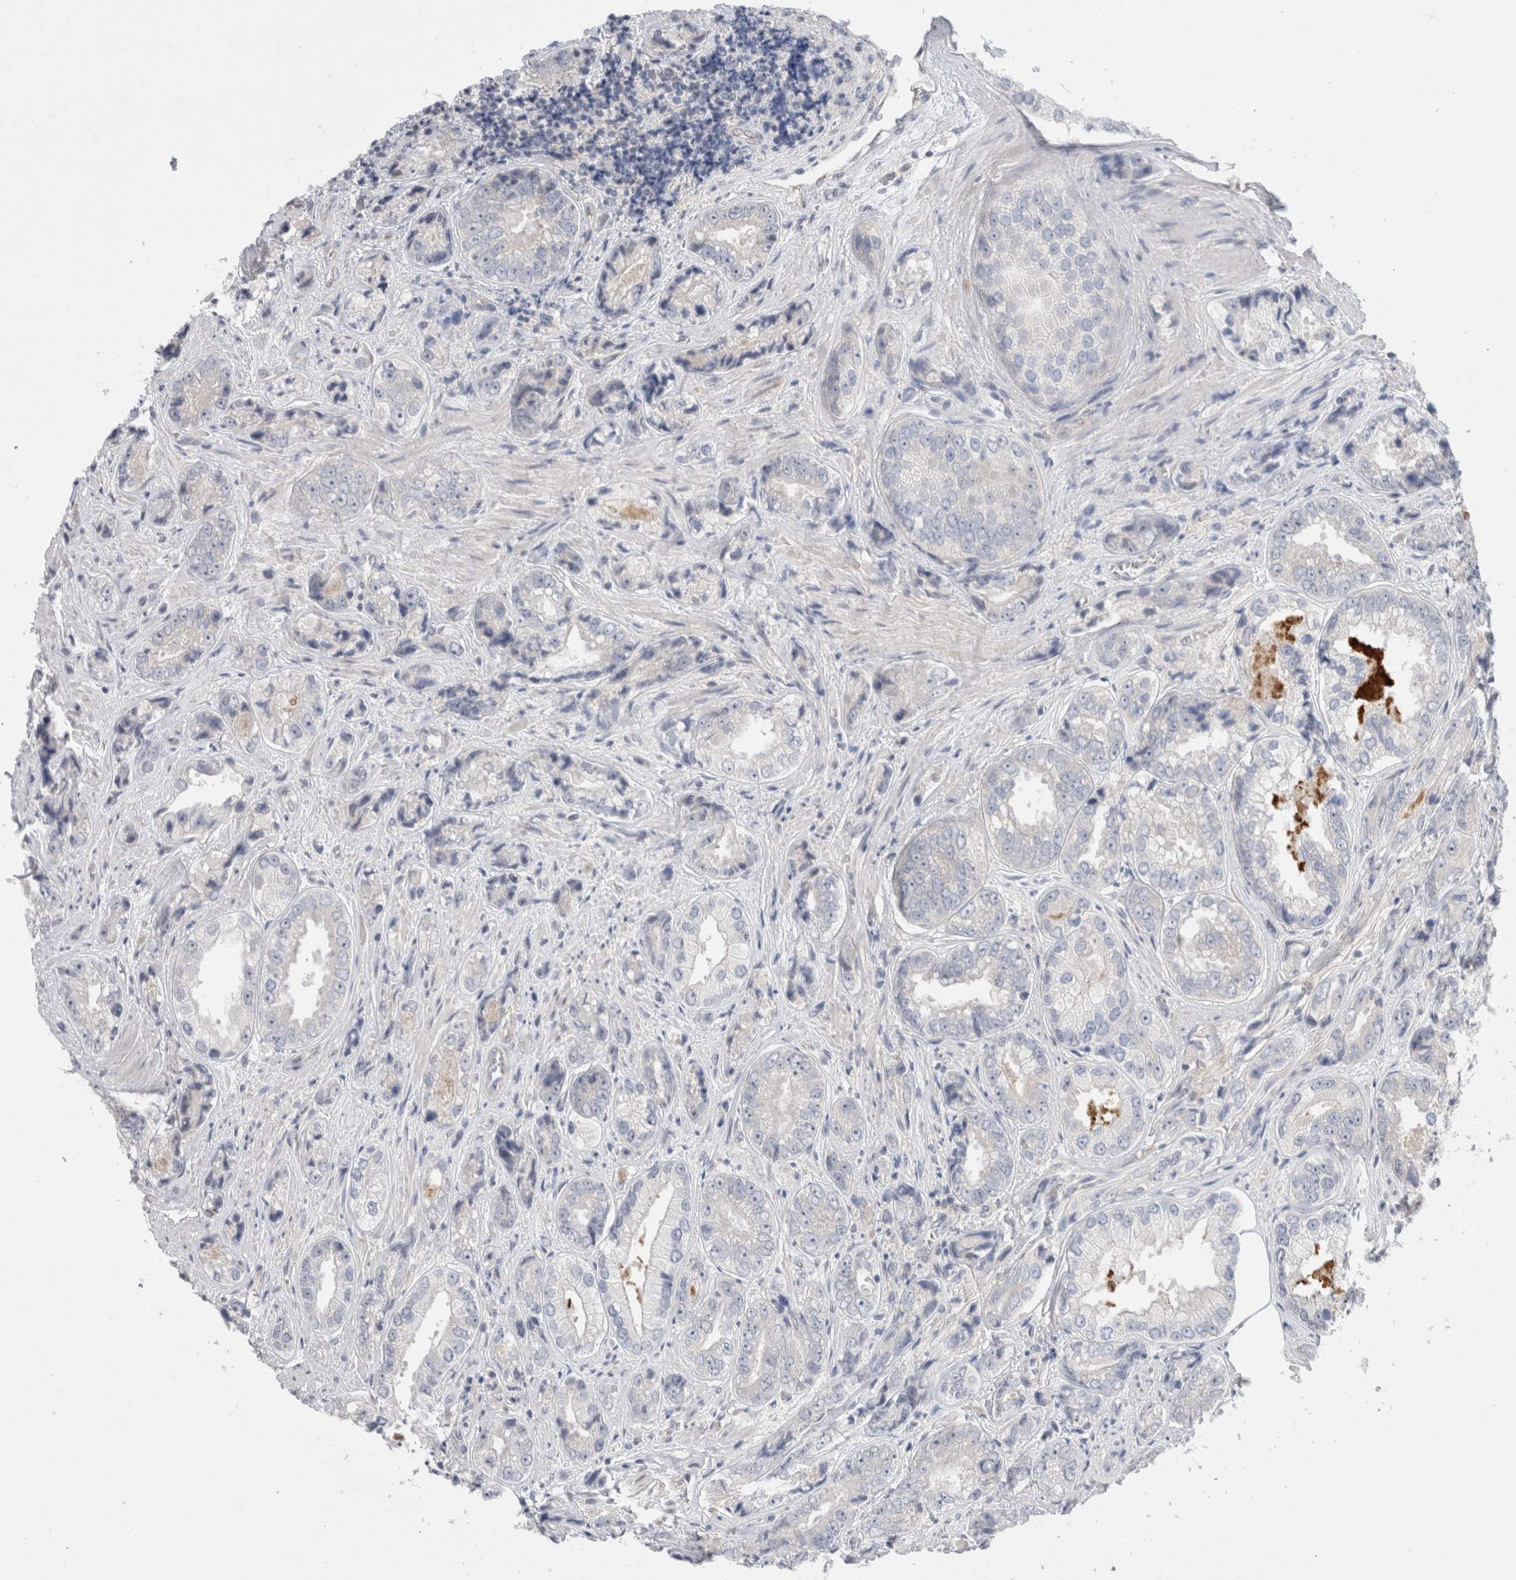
{"staining": {"intensity": "negative", "quantity": "none", "location": "none"}, "tissue": "prostate cancer", "cell_type": "Tumor cells", "image_type": "cancer", "snomed": [{"axis": "morphology", "description": "Adenocarcinoma, High grade"}, {"axis": "topography", "description": "Prostate"}], "caption": "High power microscopy photomicrograph of an immunohistochemistry micrograph of prostate cancer (high-grade adenocarcinoma), revealing no significant positivity in tumor cells.", "gene": "BICD2", "patient": {"sex": "male", "age": 61}}